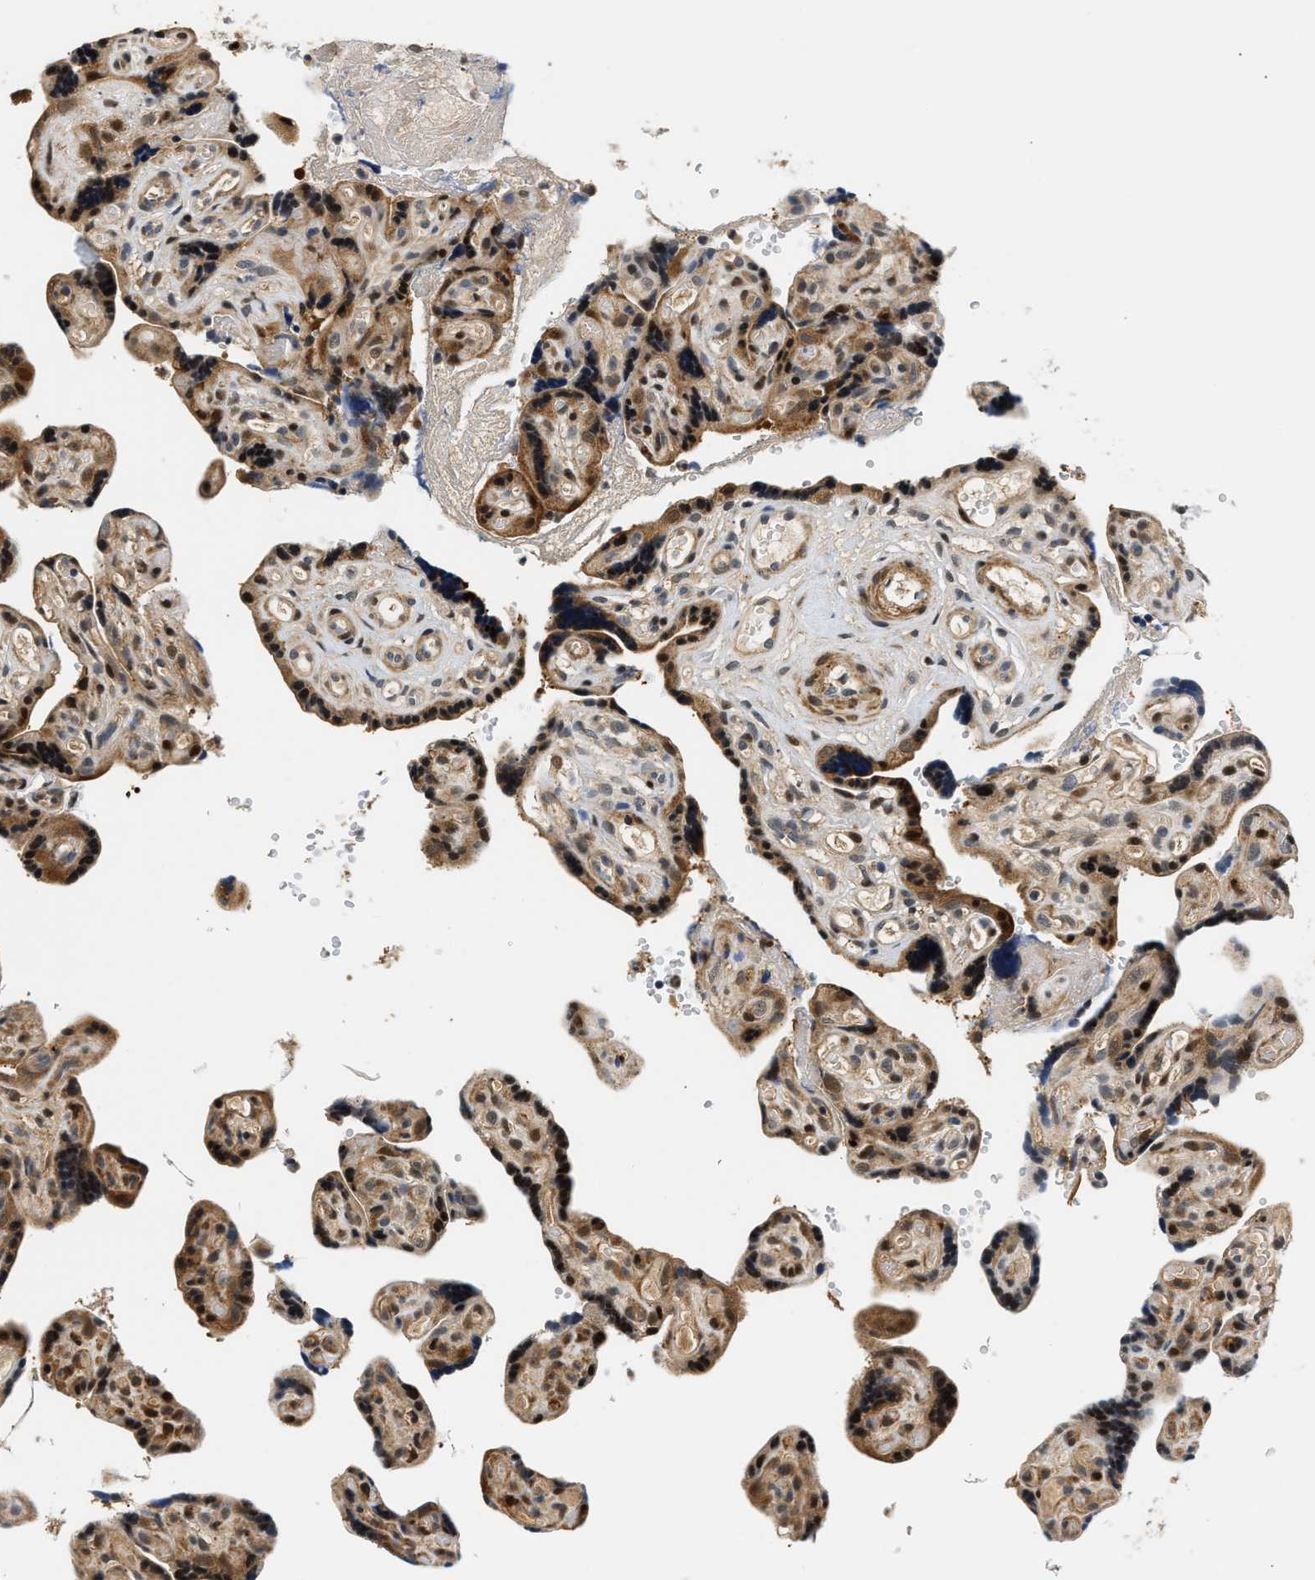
{"staining": {"intensity": "strong", "quantity": ">75%", "location": "cytoplasmic/membranous,nuclear"}, "tissue": "placenta", "cell_type": "Decidual cells", "image_type": "normal", "snomed": [{"axis": "morphology", "description": "Normal tissue, NOS"}, {"axis": "topography", "description": "Placenta"}], "caption": "Brown immunohistochemical staining in normal human placenta demonstrates strong cytoplasmic/membranous,nuclear expression in approximately >75% of decidual cells.", "gene": "LARP6", "patient": {"sex": "female", "age": 30}}